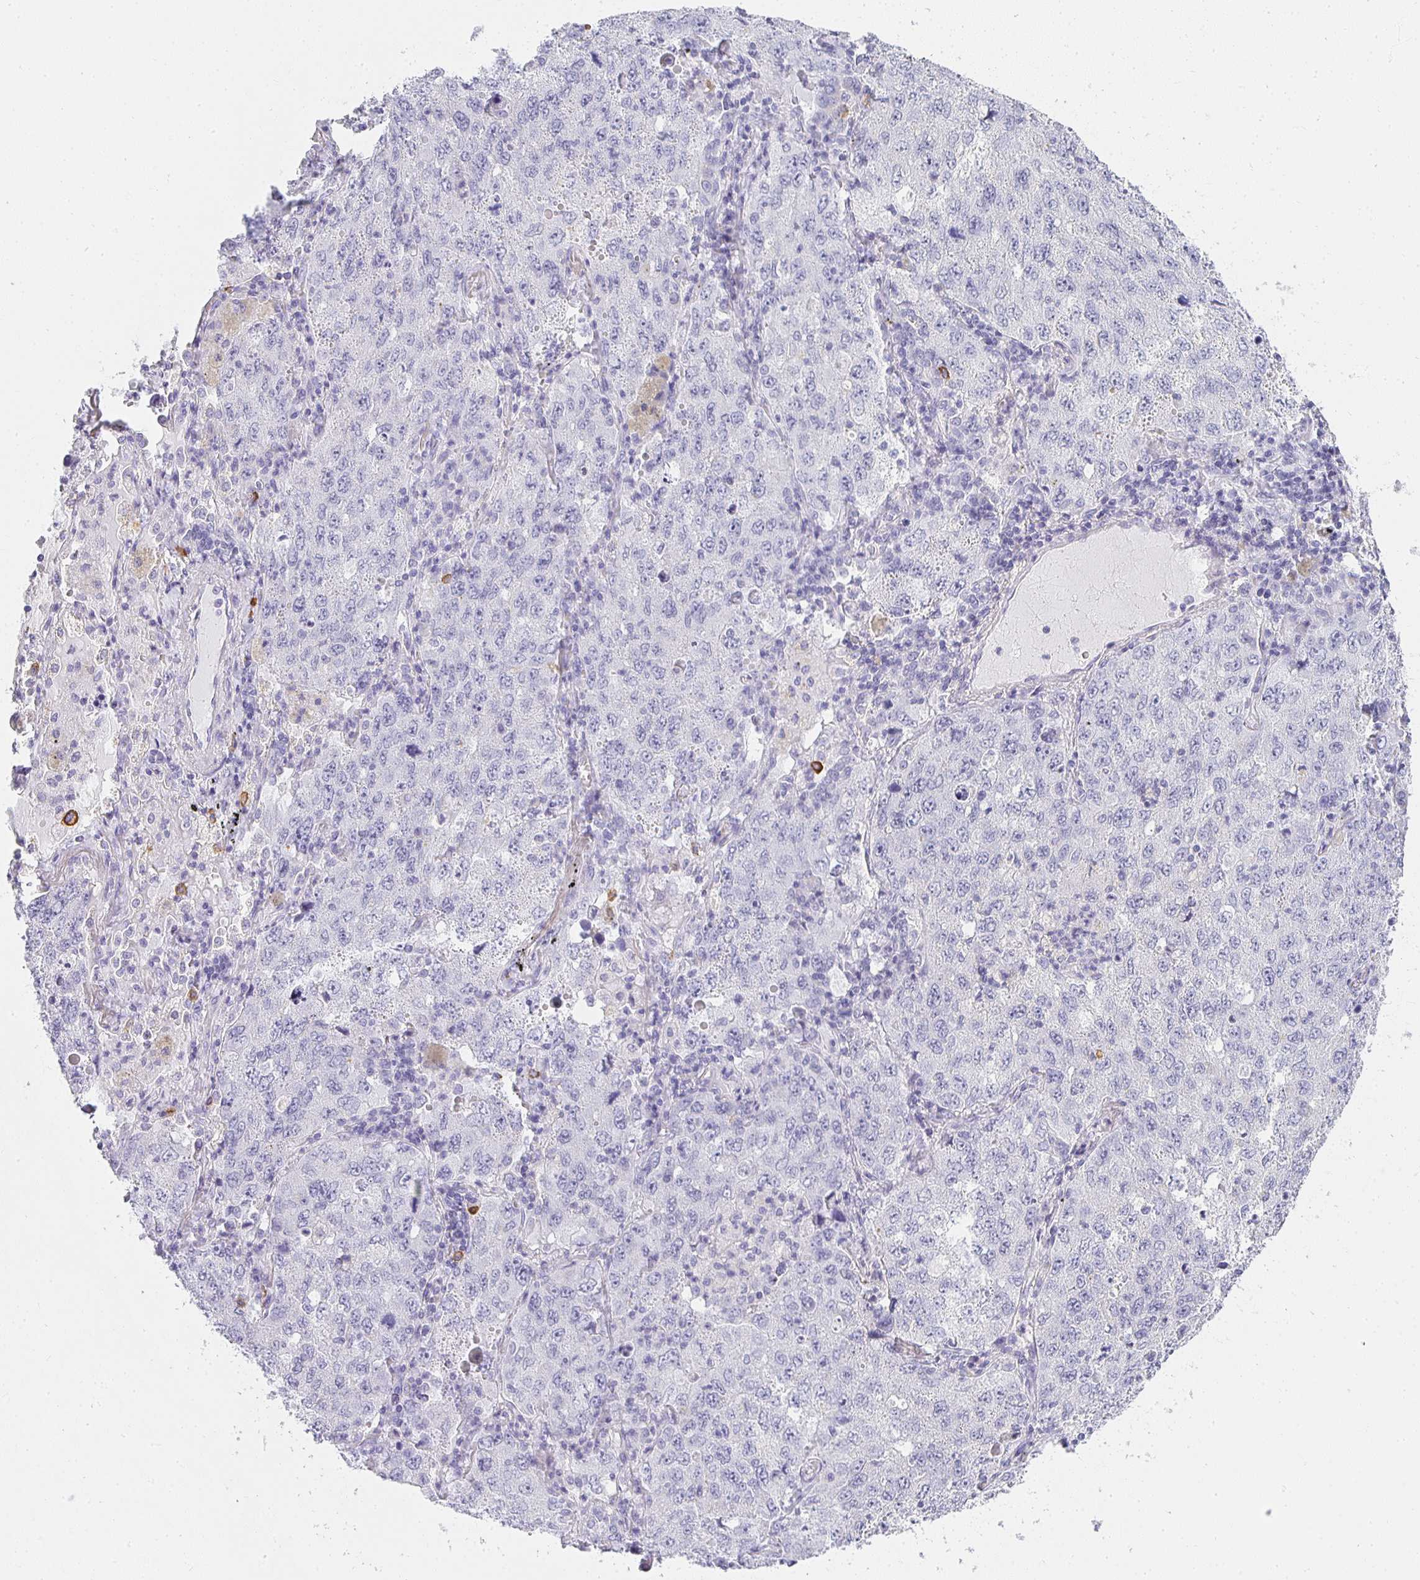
{"staining": {"intensity": "negative", "quantity": "none", "location": "none"}, "tissue": "lung cancer", "cell_type": "Tumor cells", "image_type": "cancer", "snomed": [{"axis": "morphology", "description": "Adenocarcinoma, NOS"}, {"axis": "topography", "description": "Lung"}], "caption": "High power microscopy histopathology image of an immunohistochemistry photomicrograph of lung adenocarcinoma, revealing no significant expression in tumor cells.", "gene": "TPSD1", "patient": {"sex": "female", "age": 57}}